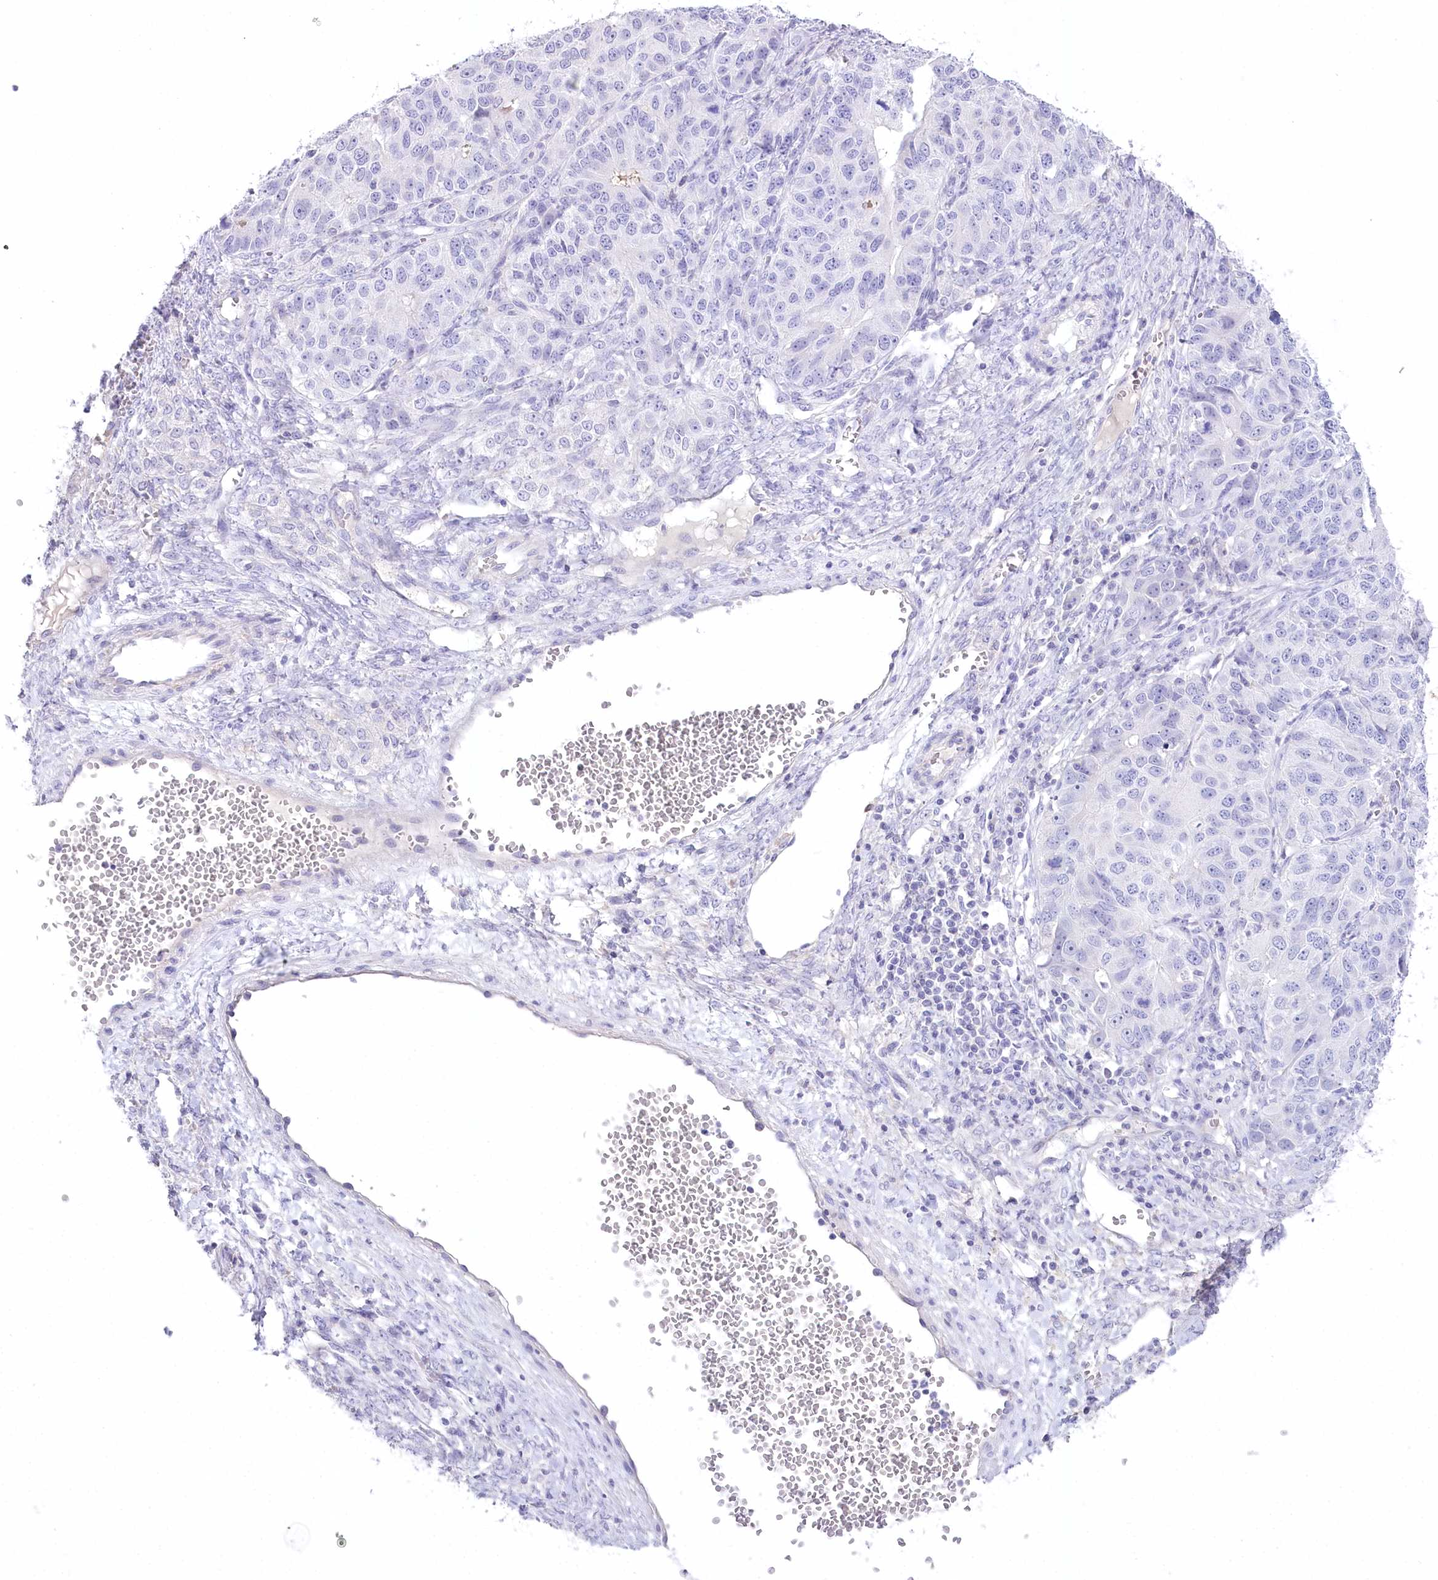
{"staining": {"intensity": "negative", "quantity": "none", "location": "none"}, "tissue": "ovarian cancer", "cell_type": "Tumor cells", "image_type": "cancer", "snomed": [{"axis": "morphology", "description": "Carcinoma, endometroid"}, {"axis": "topography", "description": "Ovary"}], "caption": "DAB (3,3'-diaminobenzidine) immunohistochemical staining of human ovarian cancer (endometroid carcinoma) exhibits no significant staining in tumor cells.", "gene": "MYOZ1", "patient": {"sex": "female", "age": 51}}